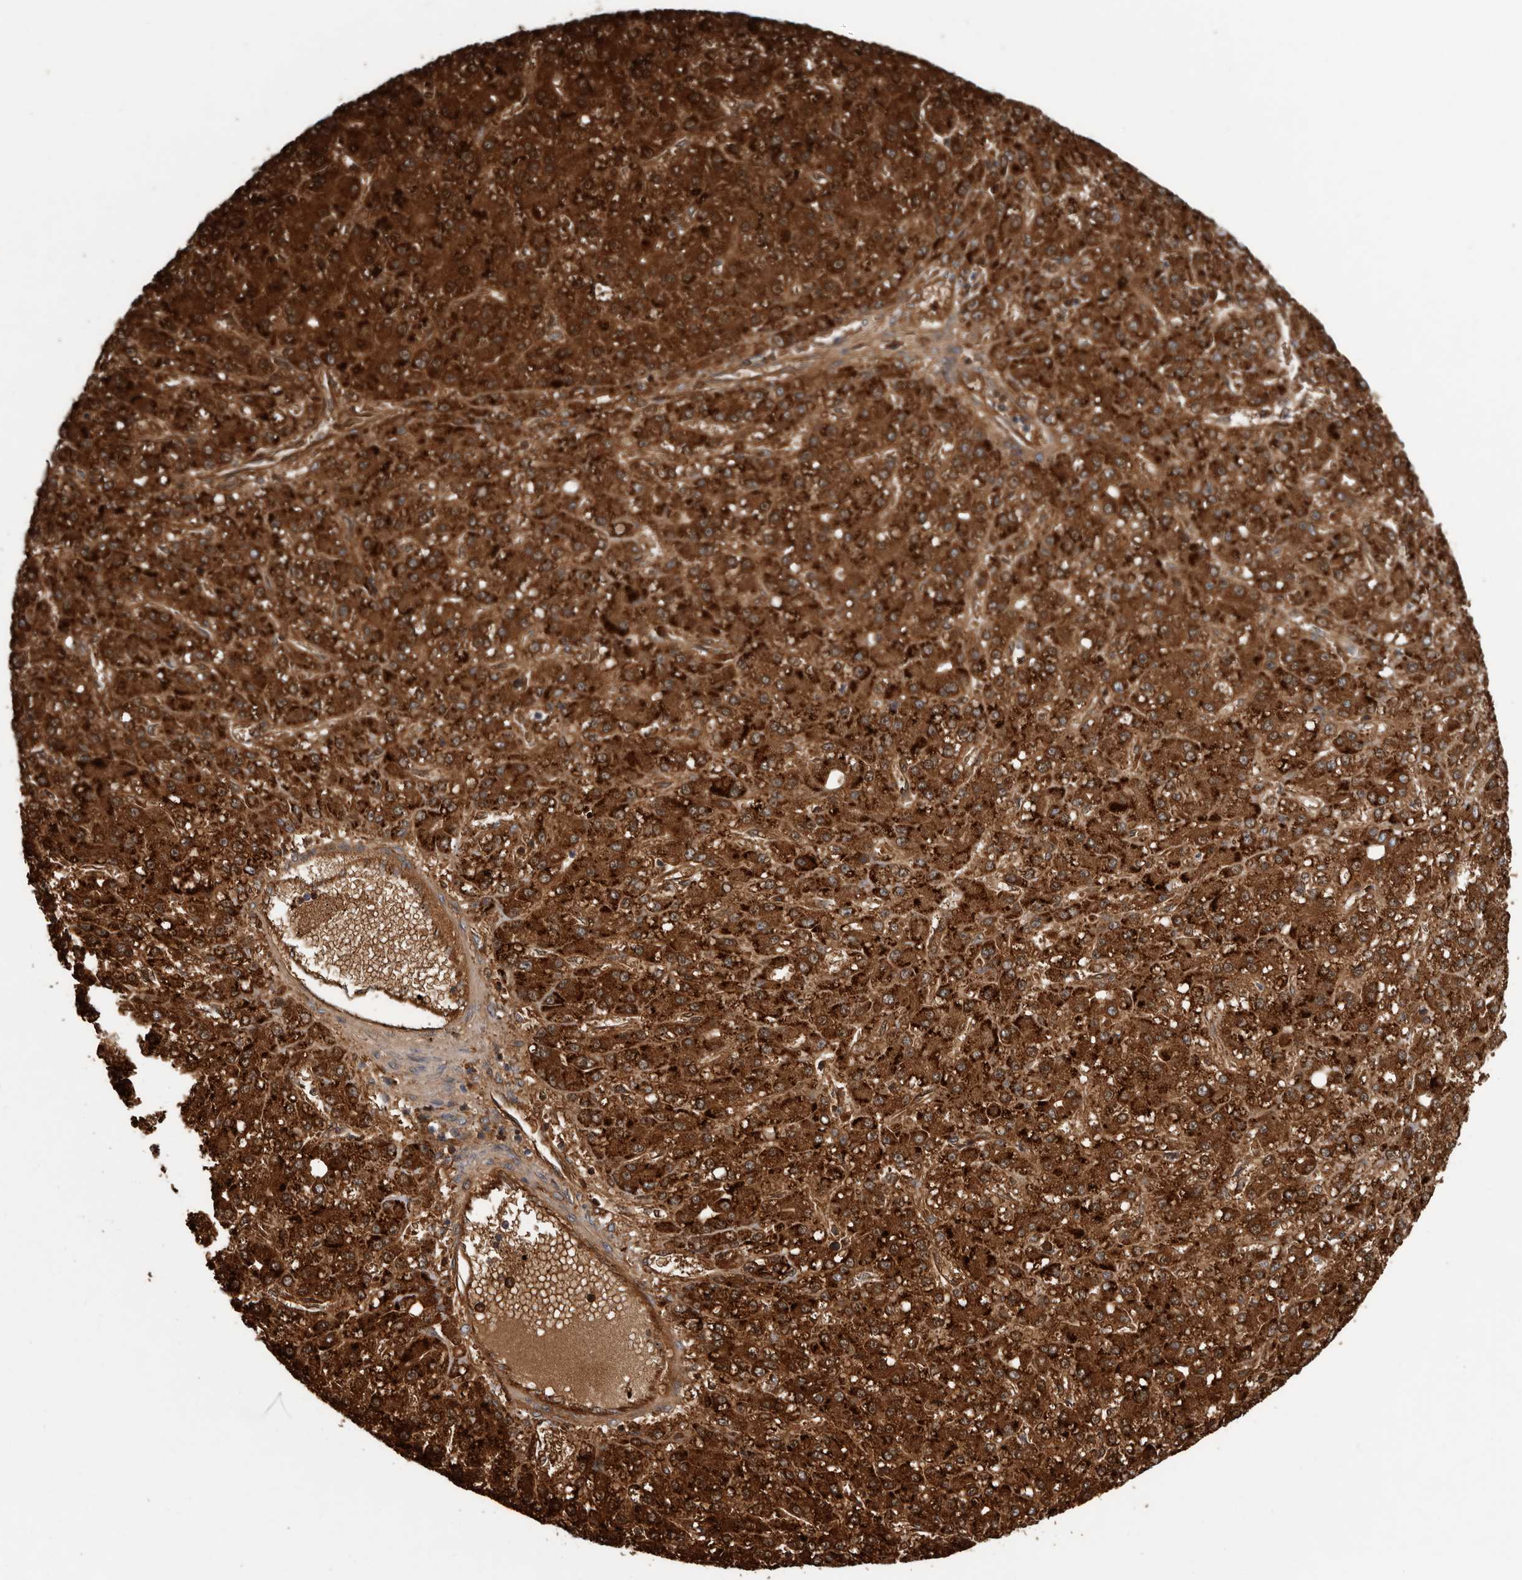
{"staining": {"intensity": "strong", "quantity": ">75%", "location": "cytoplasmic/membranous"}, "tissue": "liver cancer", "cell_type": "Tumor cells", "image_type": "cancer", "snomed": [{"axis": "morphology", "description": "Carcinoma, Hepatocellular, NOS"}, {"axis": "topography", "description": "Liver"}], "caption": "Tumor cells reveal strong cytoplasmic/membranous positivity in approximately >75% of cells in liver cancer. The staining is performed using DAB (3,3'-diaminobenzidine) brown chromogen to label protein expression. The nuclei are counter-stained blue using hematoxylin.", "gene": "FGFR4", "patient": {"sex": "male", "age": 67}}